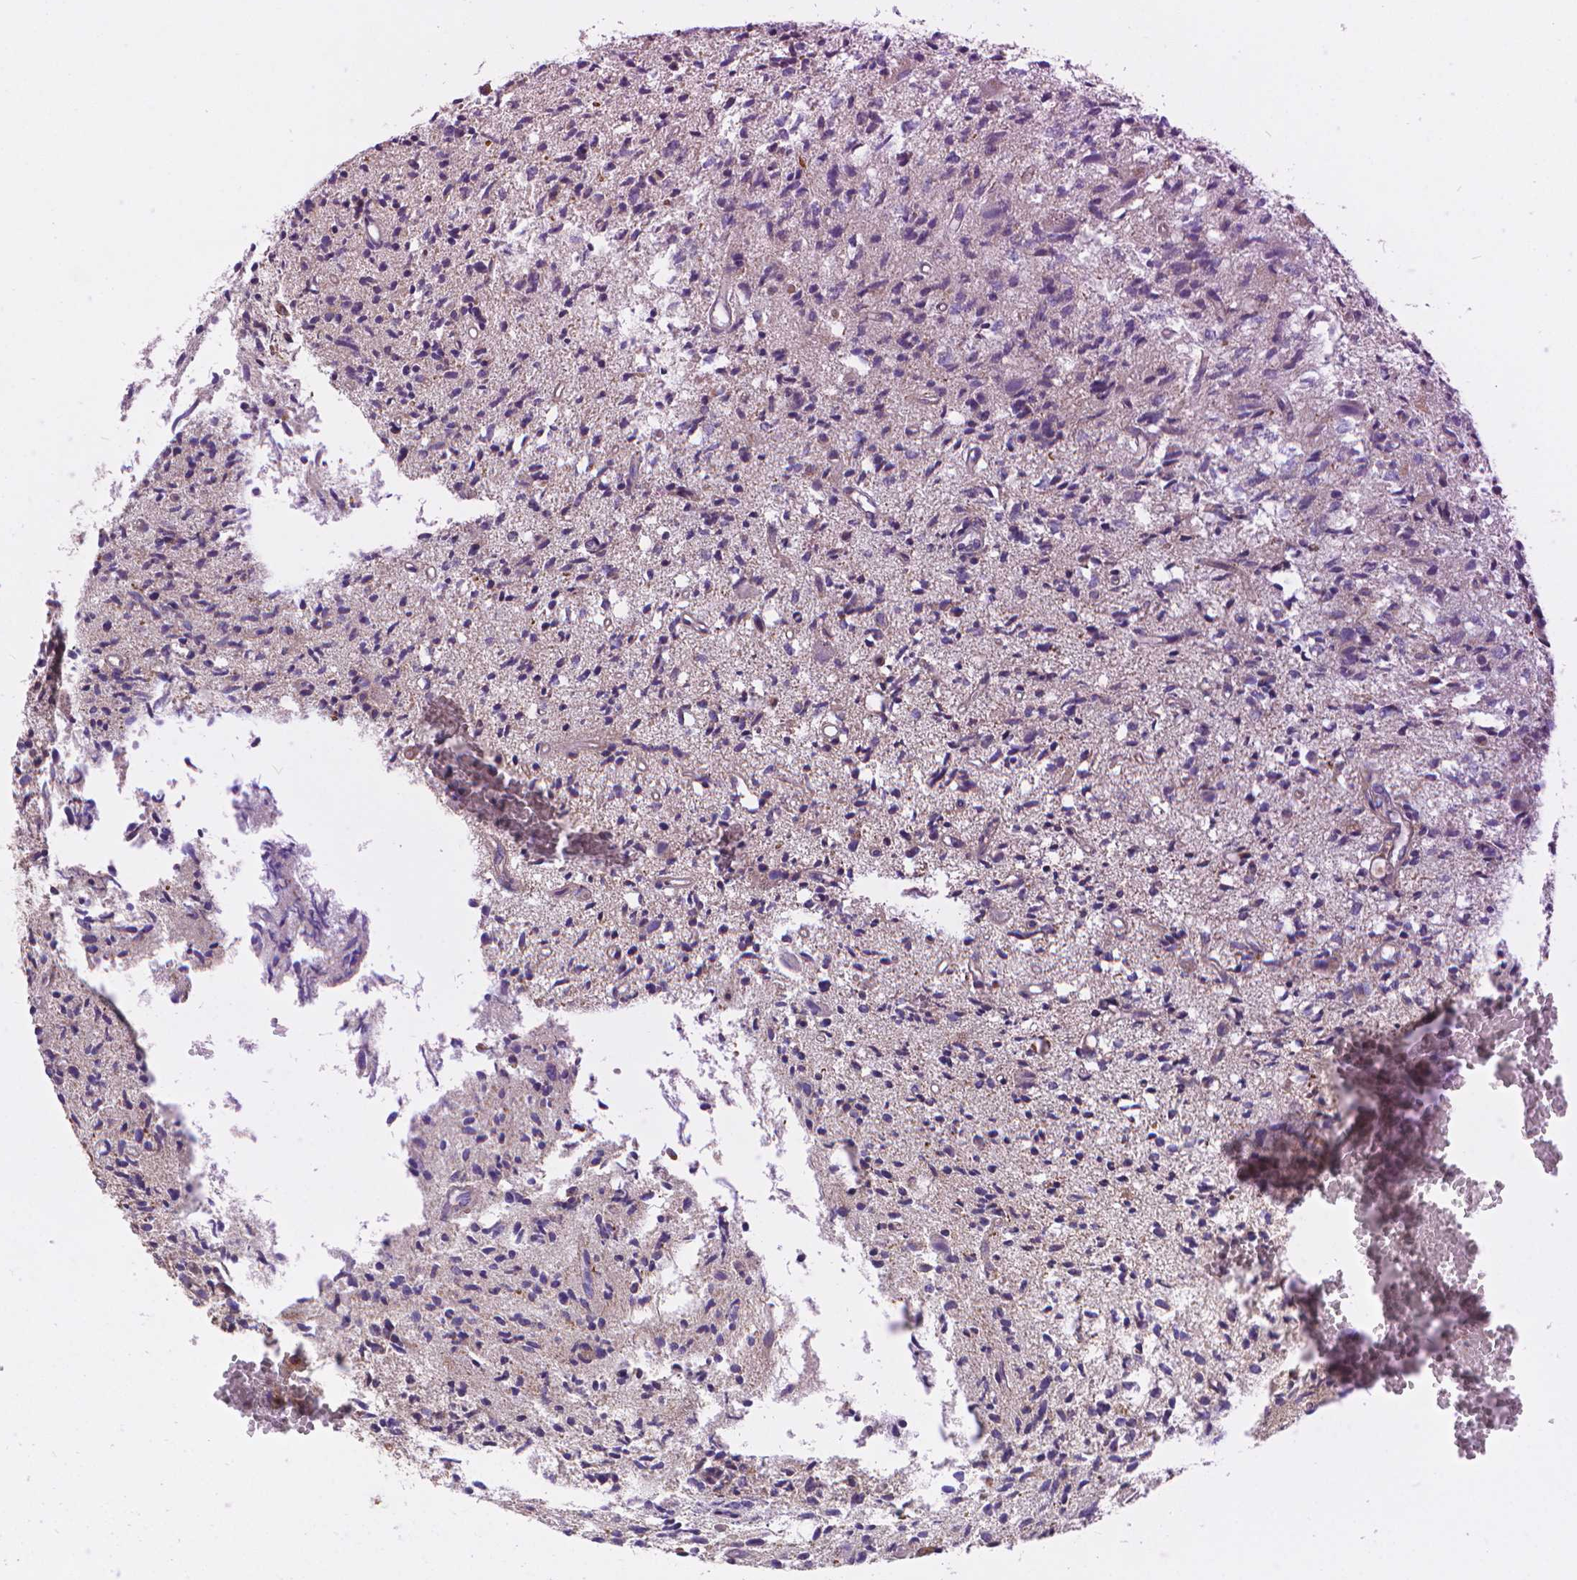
{"staining": {"intensity": "negative", "quantity": "none", "location": "none"}, "tissue": "glioma", "cell_type": "Tumor cells", "image_type": "cancer", "snomed": [{"axis": "morphology", "description": "Glioma, malignant, Low grade"}, {"axis": "topography", "description": "Brain"}], "caption": "There is no significant expression in tumor cells of glioma. (Brightfield microscopy of DAB (3,3'-diaminobenzidine) immunohistochemistry (IHC) at high magnification).", "gene": "ARAP1", "patient": {"sex": "male", "age": 64}}